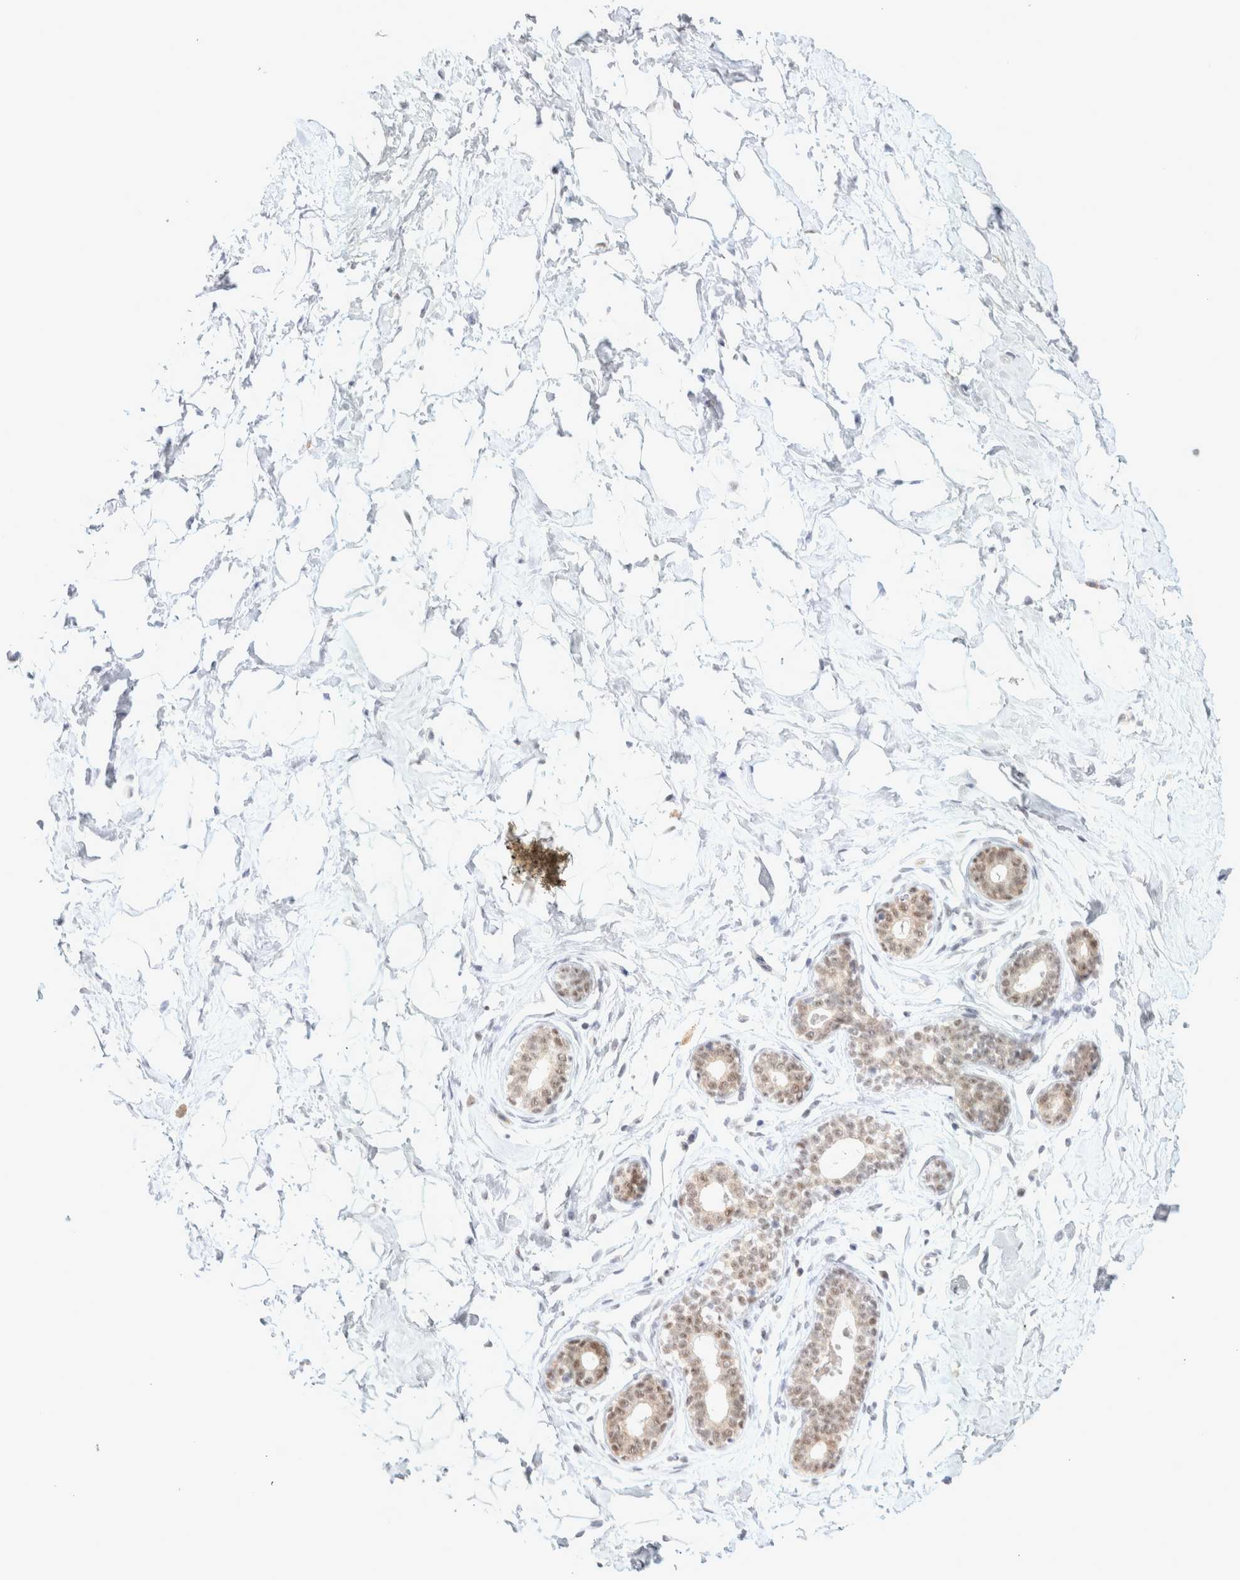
{"staining": {"intensity": "negative", "quantity": "none", "location": "none"}, "tissue": "breast", "cell_type": "Adipocytes", "image_type": "normal", "snomed": [{"axis": "morphology", "description": "Normal tissue, NOS"}, {"axis": "morphology", "description": "Adenoma, NOS"}, {"axis": "topography", "description": "Breast"}], "caption": "The image displays no significant staining in adipocytes of breast.", "gene": "TRMT12", "patient": {"sex": "female", "age": 23}}